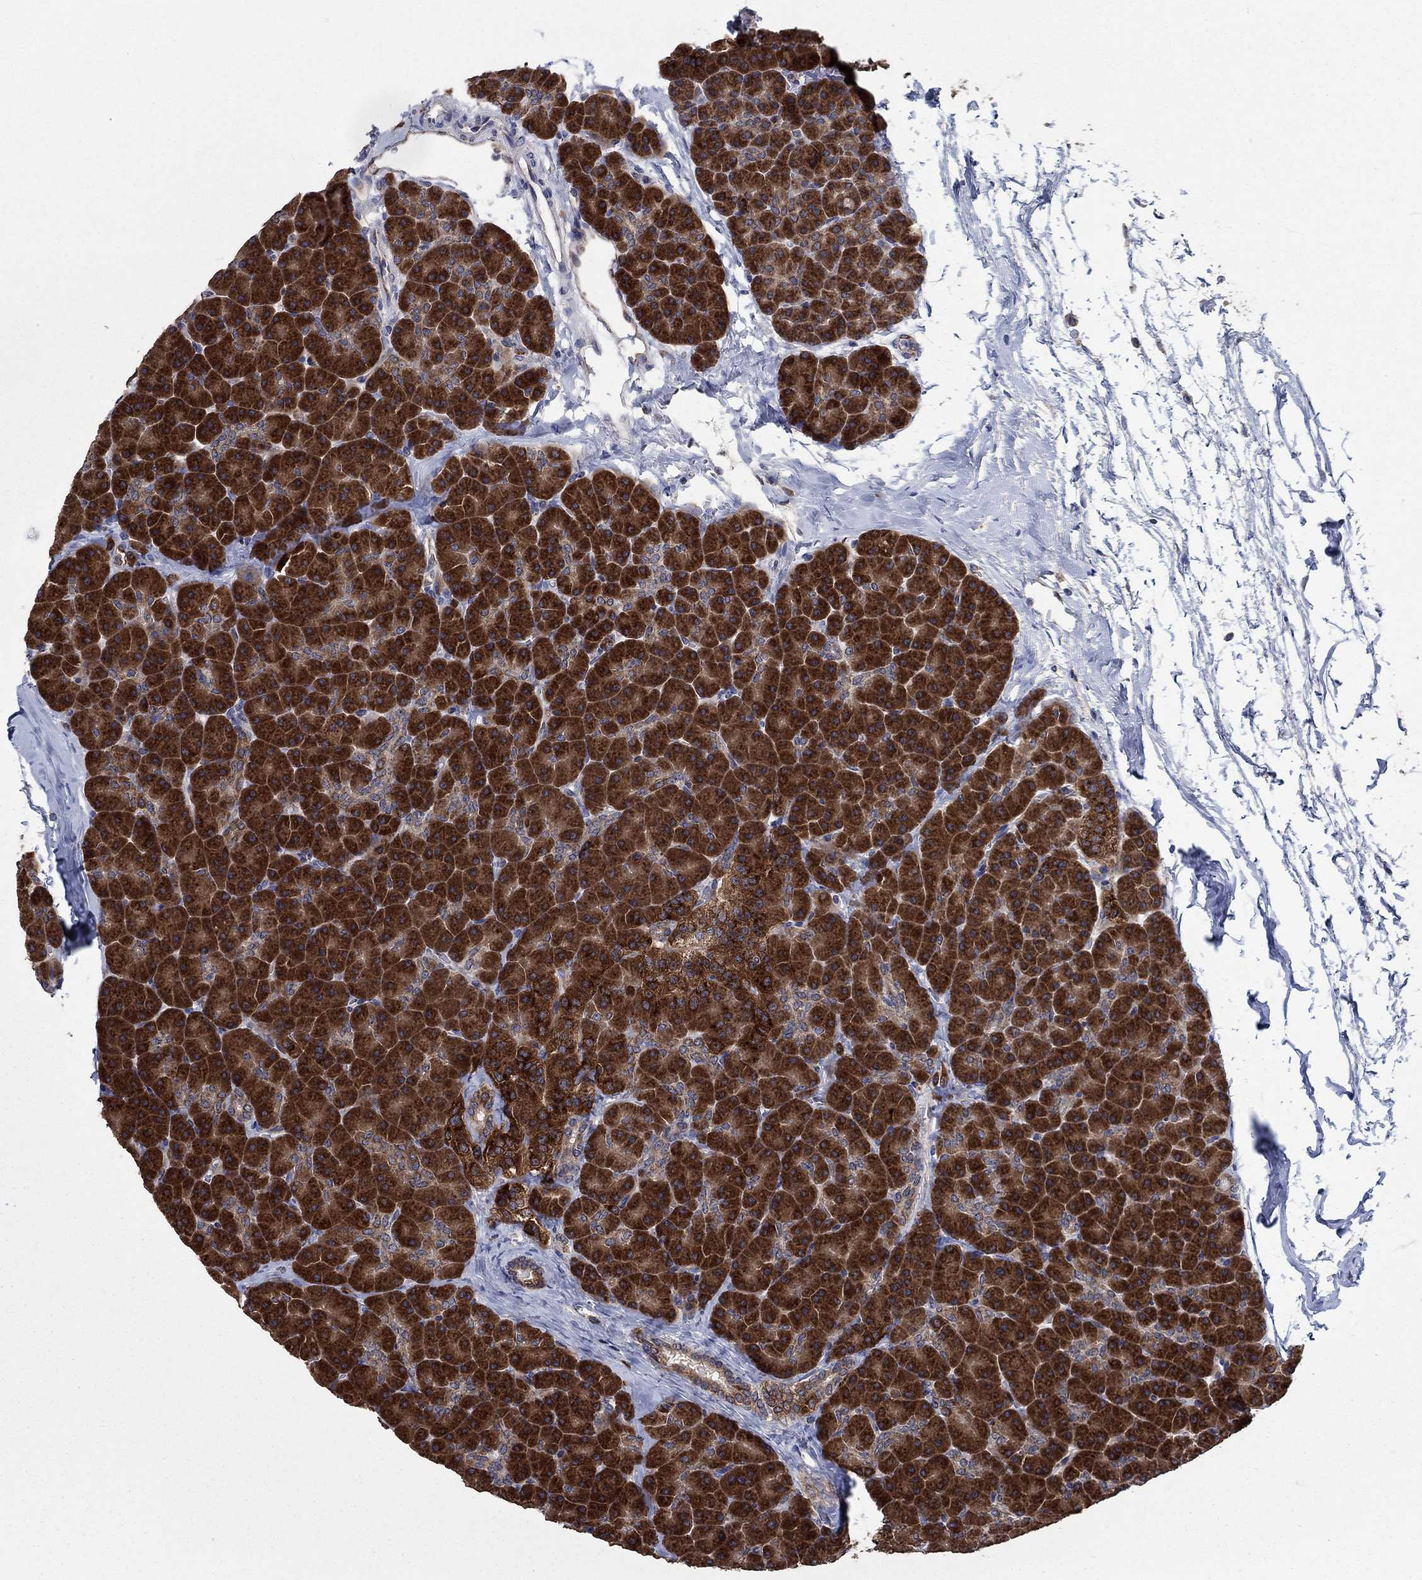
{"staining": {"intensity": "strong", "quantity": ">75%", "location": "cytoplasmic/membranous"}, "tissue": "pancreas", "cell_type": "Exocrine glandular cells", "image_type": "normal", "snomed": [{"axis": "morphology", "description": "Normal tissue, NOS"}, {"axis": "topography", "description": "Pancreas"}], "caption": "Immunohistochemistry (IHC) of unremarkable pancreas demonstrates high levels of strong cytoplasmic/membranous staining in approximately >75% of exocrine glandular cells. (DAB (3,3'-diaminobenzidine) = brown stain, brightfield microscopy at high magnification).", "gene": "HID1", "patient": {"sex": "female", "age": 44}}